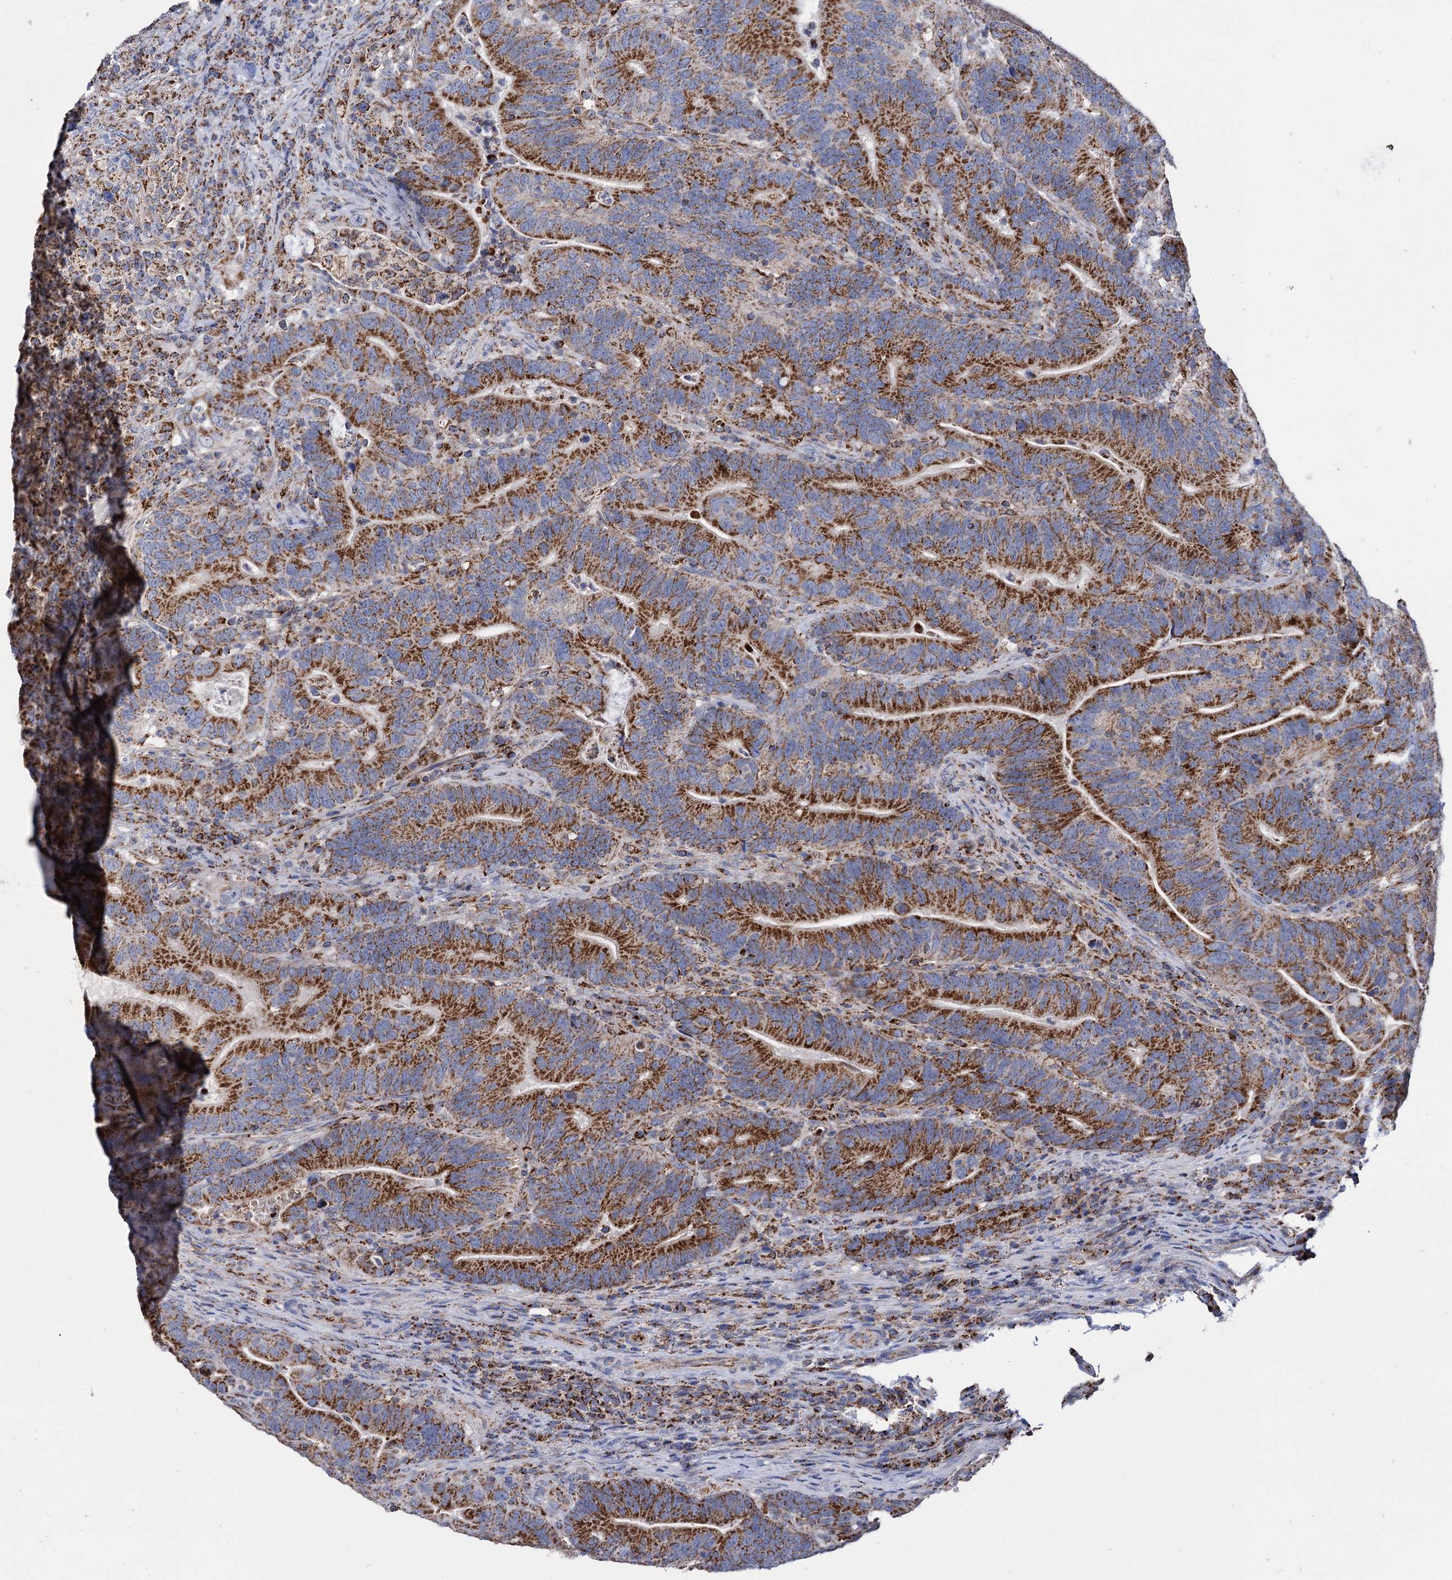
{"staining": {"intensity": "strong", "quantity": ">75%", "location": "cytoplasmic/membranous"}, "tissue": "colorectal cancer", "cell_type": "Tumor cells", "image_type": "cancer", "snomed": [{"axis": "morphology", "description": "Adenocarcinoma, NOS"}, {"axis": "topography", "description": "Colon"}], "caption": "The immunohistochemical stain shows strong cytoplasmic/membranous expression in tumor cells of colorectal cancer (adenocarcinoma) tissue. Using DAB (brown) and hematoxylin (blue) stains, captured at high magnification using brightfield microscopy.", "gene": "ABHD10", "patient": {"sex": "female", "age": 66}}